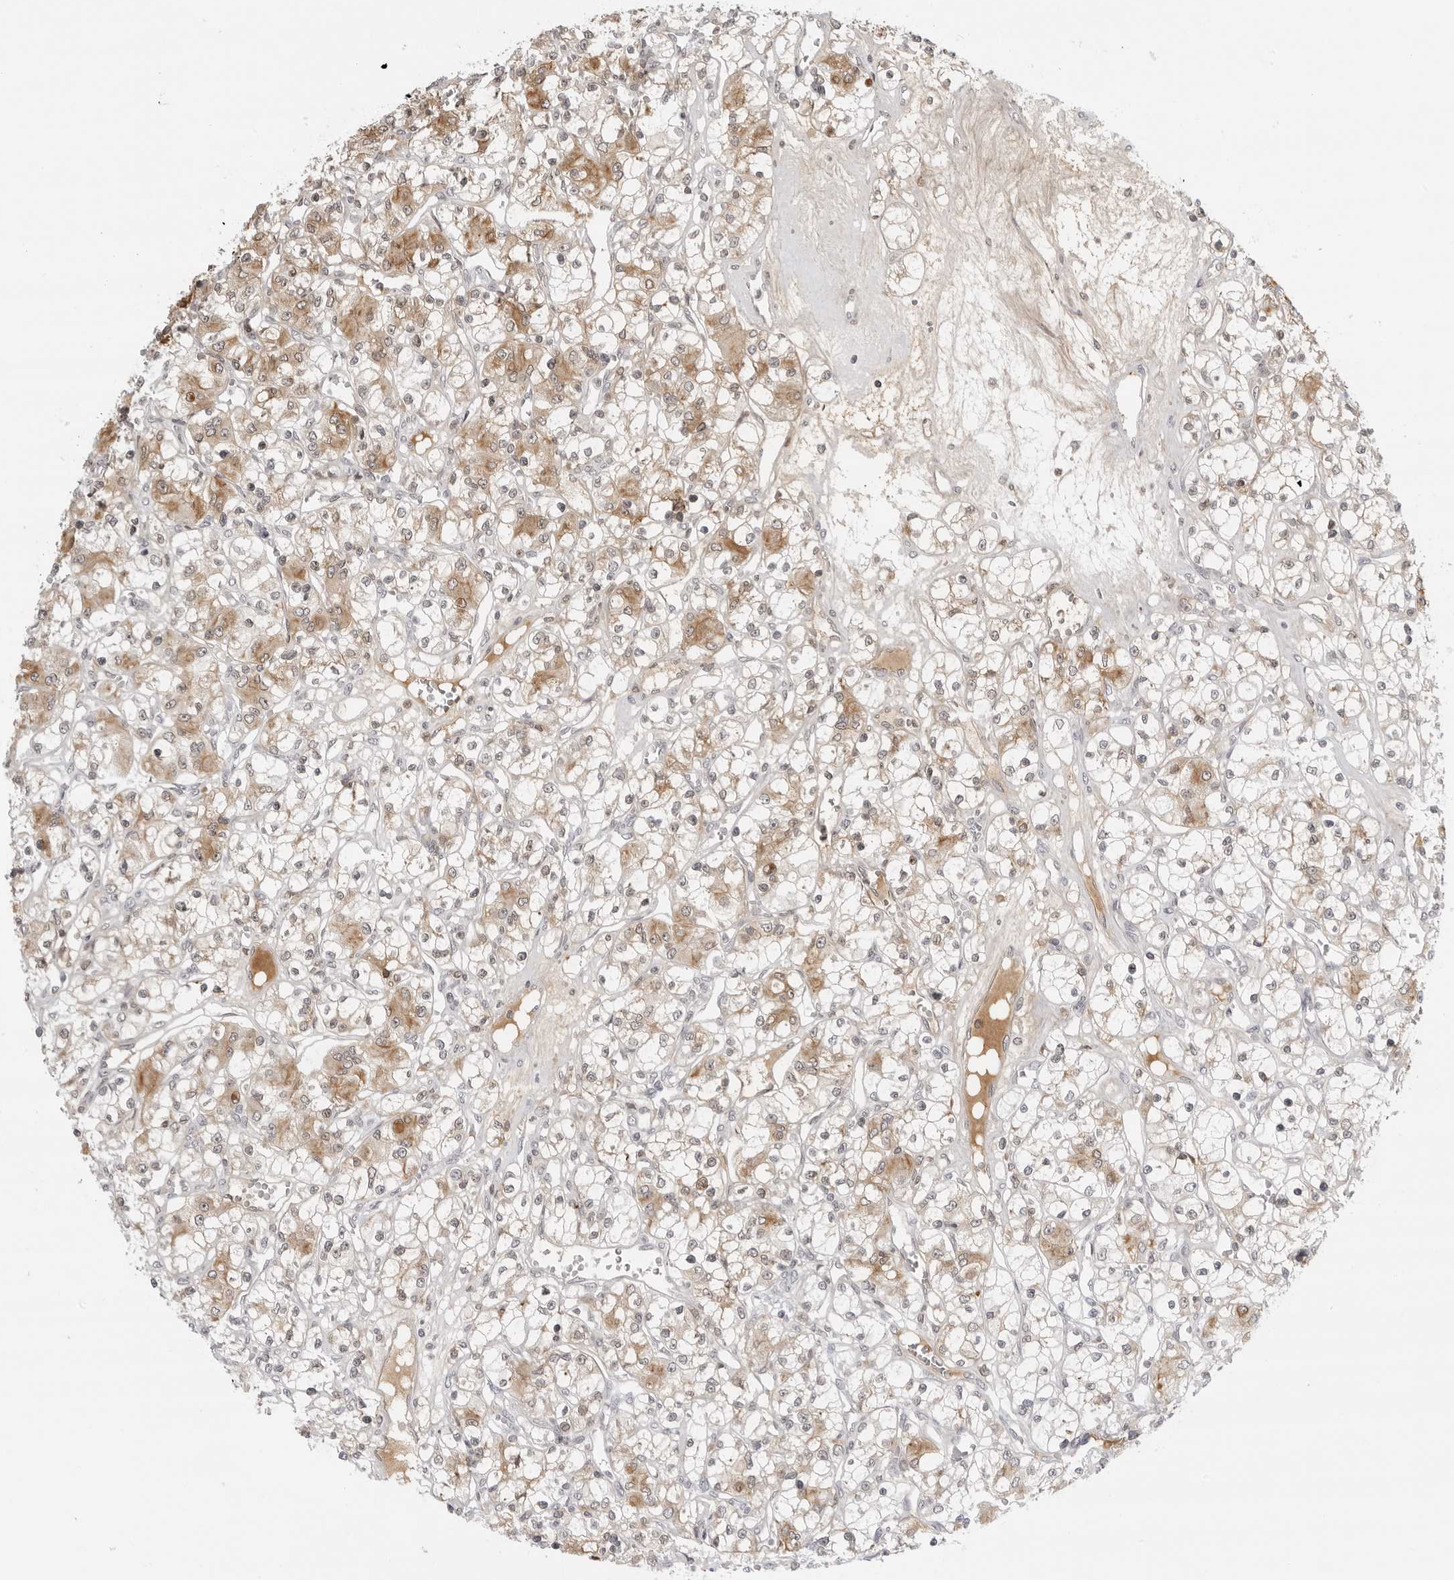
{"staining": {"intensity": "moderate", "quantity": ">75%", "location": "cytoplasmic/membranous"}, "tissue": "renal cancer", "cell_type": "Tumor cells", "image_type": "cancer", "snomed": [{"axis": "morphology", "description": "Adenocarcinoma, NOS"}, {"axis": "topography", "description": "Kidney"}], "caption": "DAB (3,3'-diaminobenzidine) immunohistochemical staining of human renal adenocarcinoma displays moderate cytoplasmic/membranous protein positivity in about >75% of tumor cells.", "gene": "SERPINF2", "patient": {"sex": "female", "age": 59}}